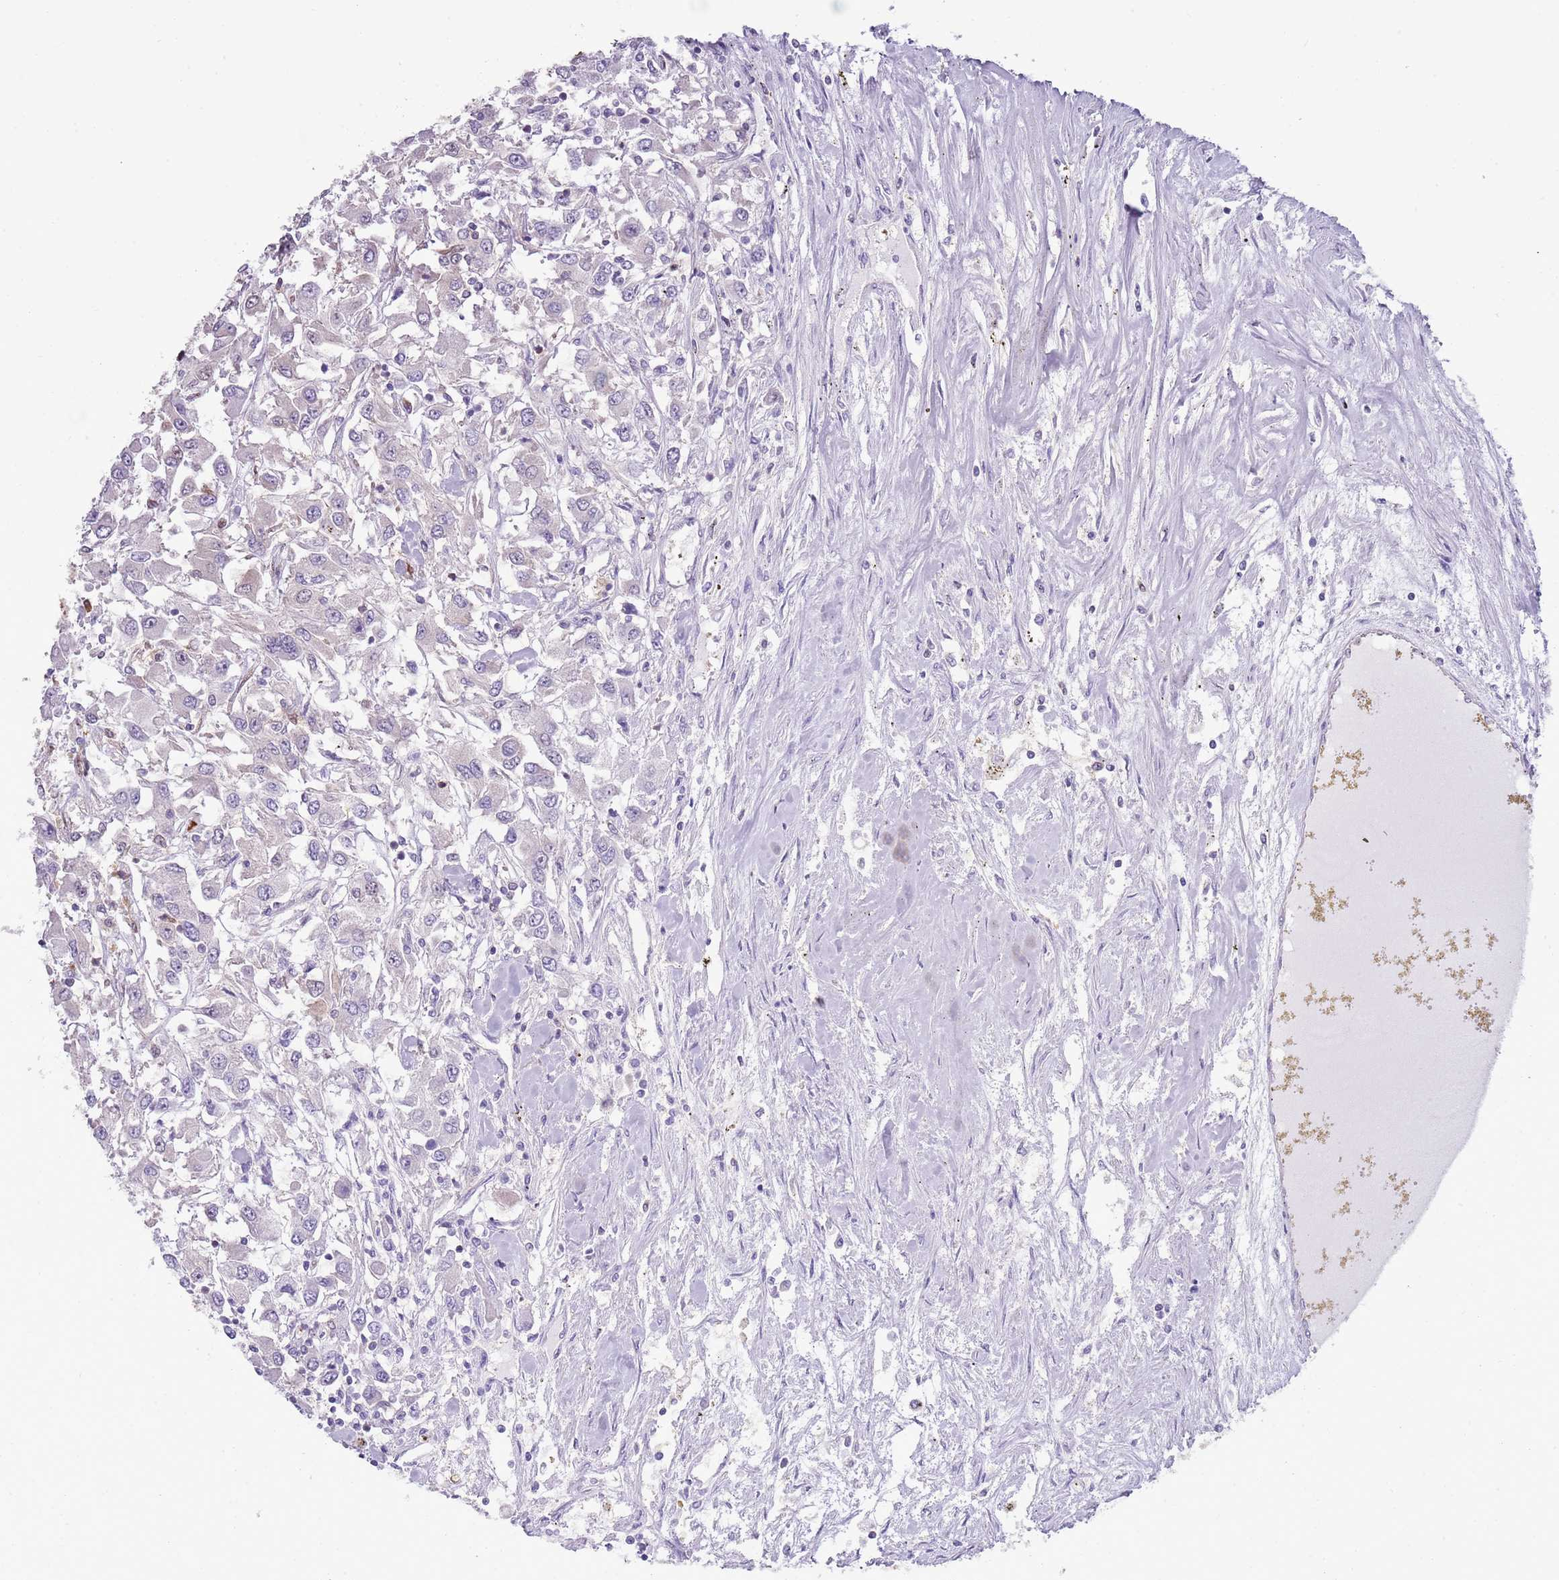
{"staining": {"intensity": "negative", "quantity": "none", "location": "none"}, "tissue": "renal cancer", "cell_type": "Tumor cells", "image_type": "cancer", "snomed": [{"axis": "morphology", "description": "Adenocarcinoma, NOS"}, {"axis": "topography", "description": "Kidney"}], "caption": "Immunohistochemistry micrograph of adenocarcinoma (renal) stained for a protein (brown), which displays no staining in tumor cells.", "gene": "NBPF6", "patient": {"sex": "female", "age": 67}}